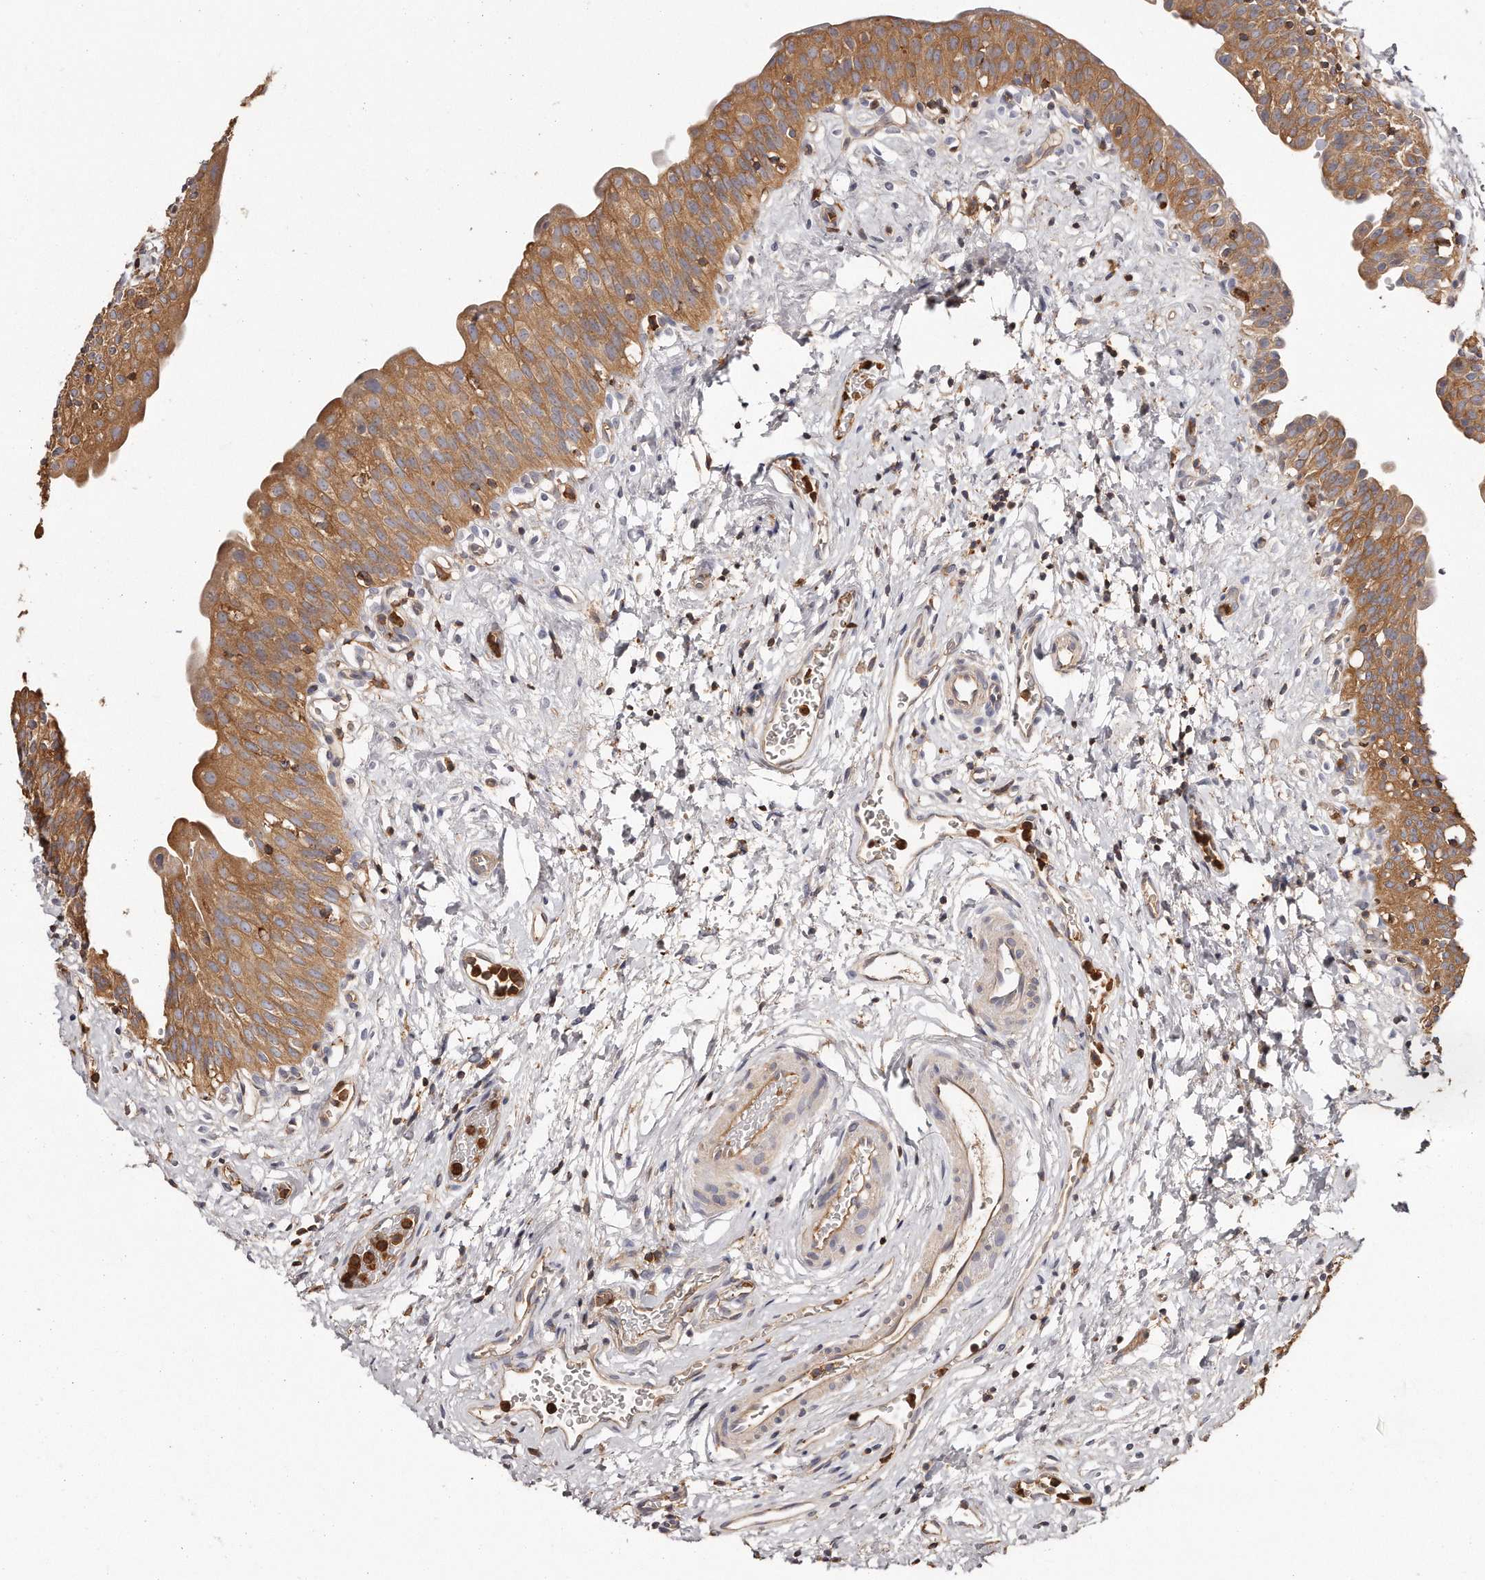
{"staining": {"intensity": "moderate", "quantity": ">75%", "location": "cytoplasmic/membranous"}, "tissue": "urinary bladder", "cell_type": "Urothelial cells", "image_type": "normal", "snomed": [{"axis": "morphology", "description": "Normal tissue, NOS"}, {"axis": "topography", "description": "Urinary bladder"}], "caption": "The immunohistochemical stain shows moderate cytoplasmic/membranous expression in urothelial cells of normal urinary bladder. (IHC, brightfield microscopy, high magnification).", "gene": "CAP1", "patient": {"sex": "male", "age": 51}}